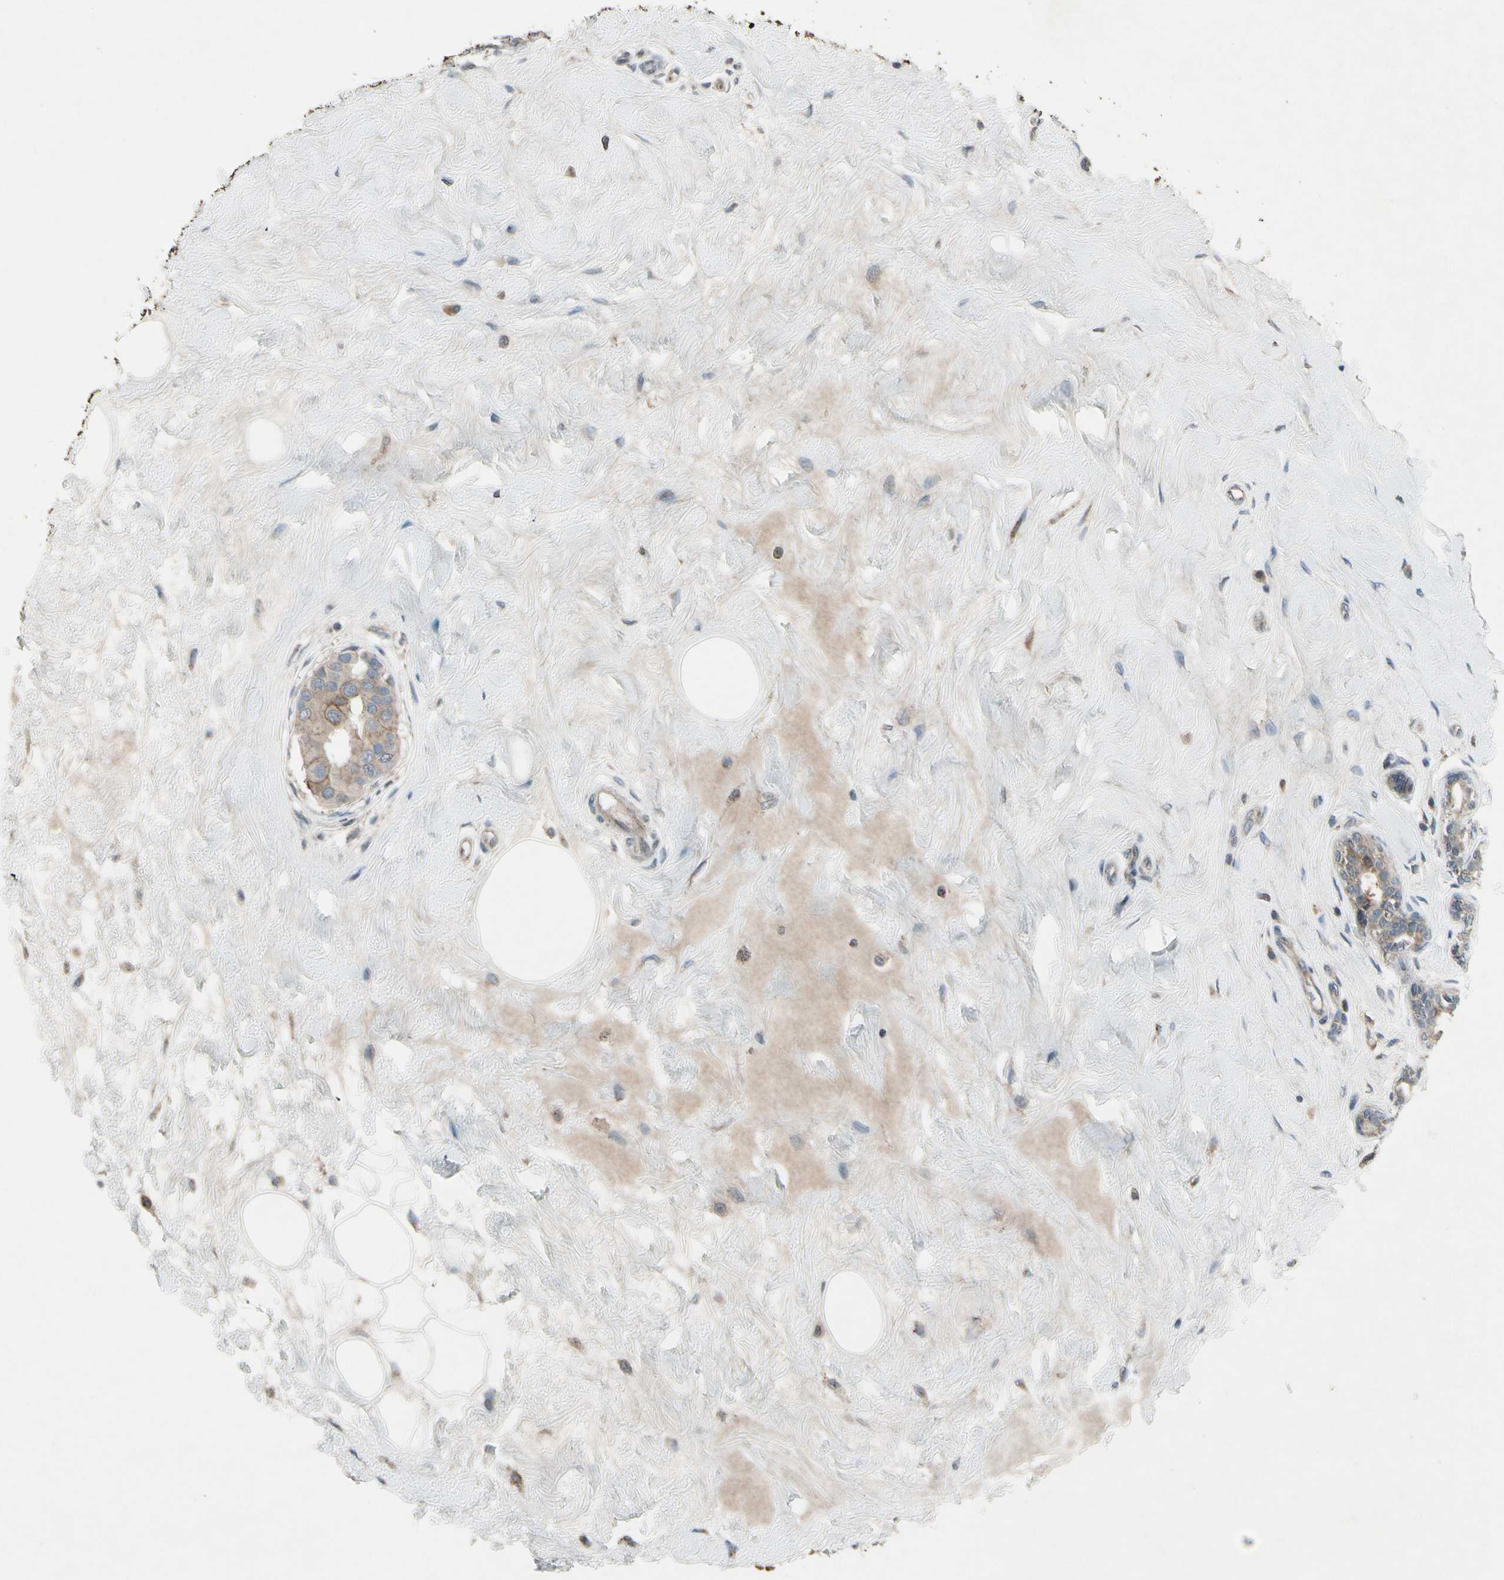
{"staining": {"intensity": "weak", "quantity": ">75%", "location": "cytoplasmic/membranous"}, "tissue": "breast cancer", "cell_type": "Tumor cells", "image_type": "cancer", "snomed": [{"axis": "morphology", "description": "Normal tissue, NOS"}, {"axis": "morphology", "description": "Duct carcinoma"}, {"axis": "topography", "description": "Breast"}], "caption": "The histopathology image demonstrates a brown stain indicating the presence of a protein in the cytoplasmic/membranous of tumor cells in invasive ductal carcinoma (breast). (DAB = brown stain, brightfield microscopy at high magnification).", "gene": "NMI", "patient": {"sex": "female", "age": 39}}